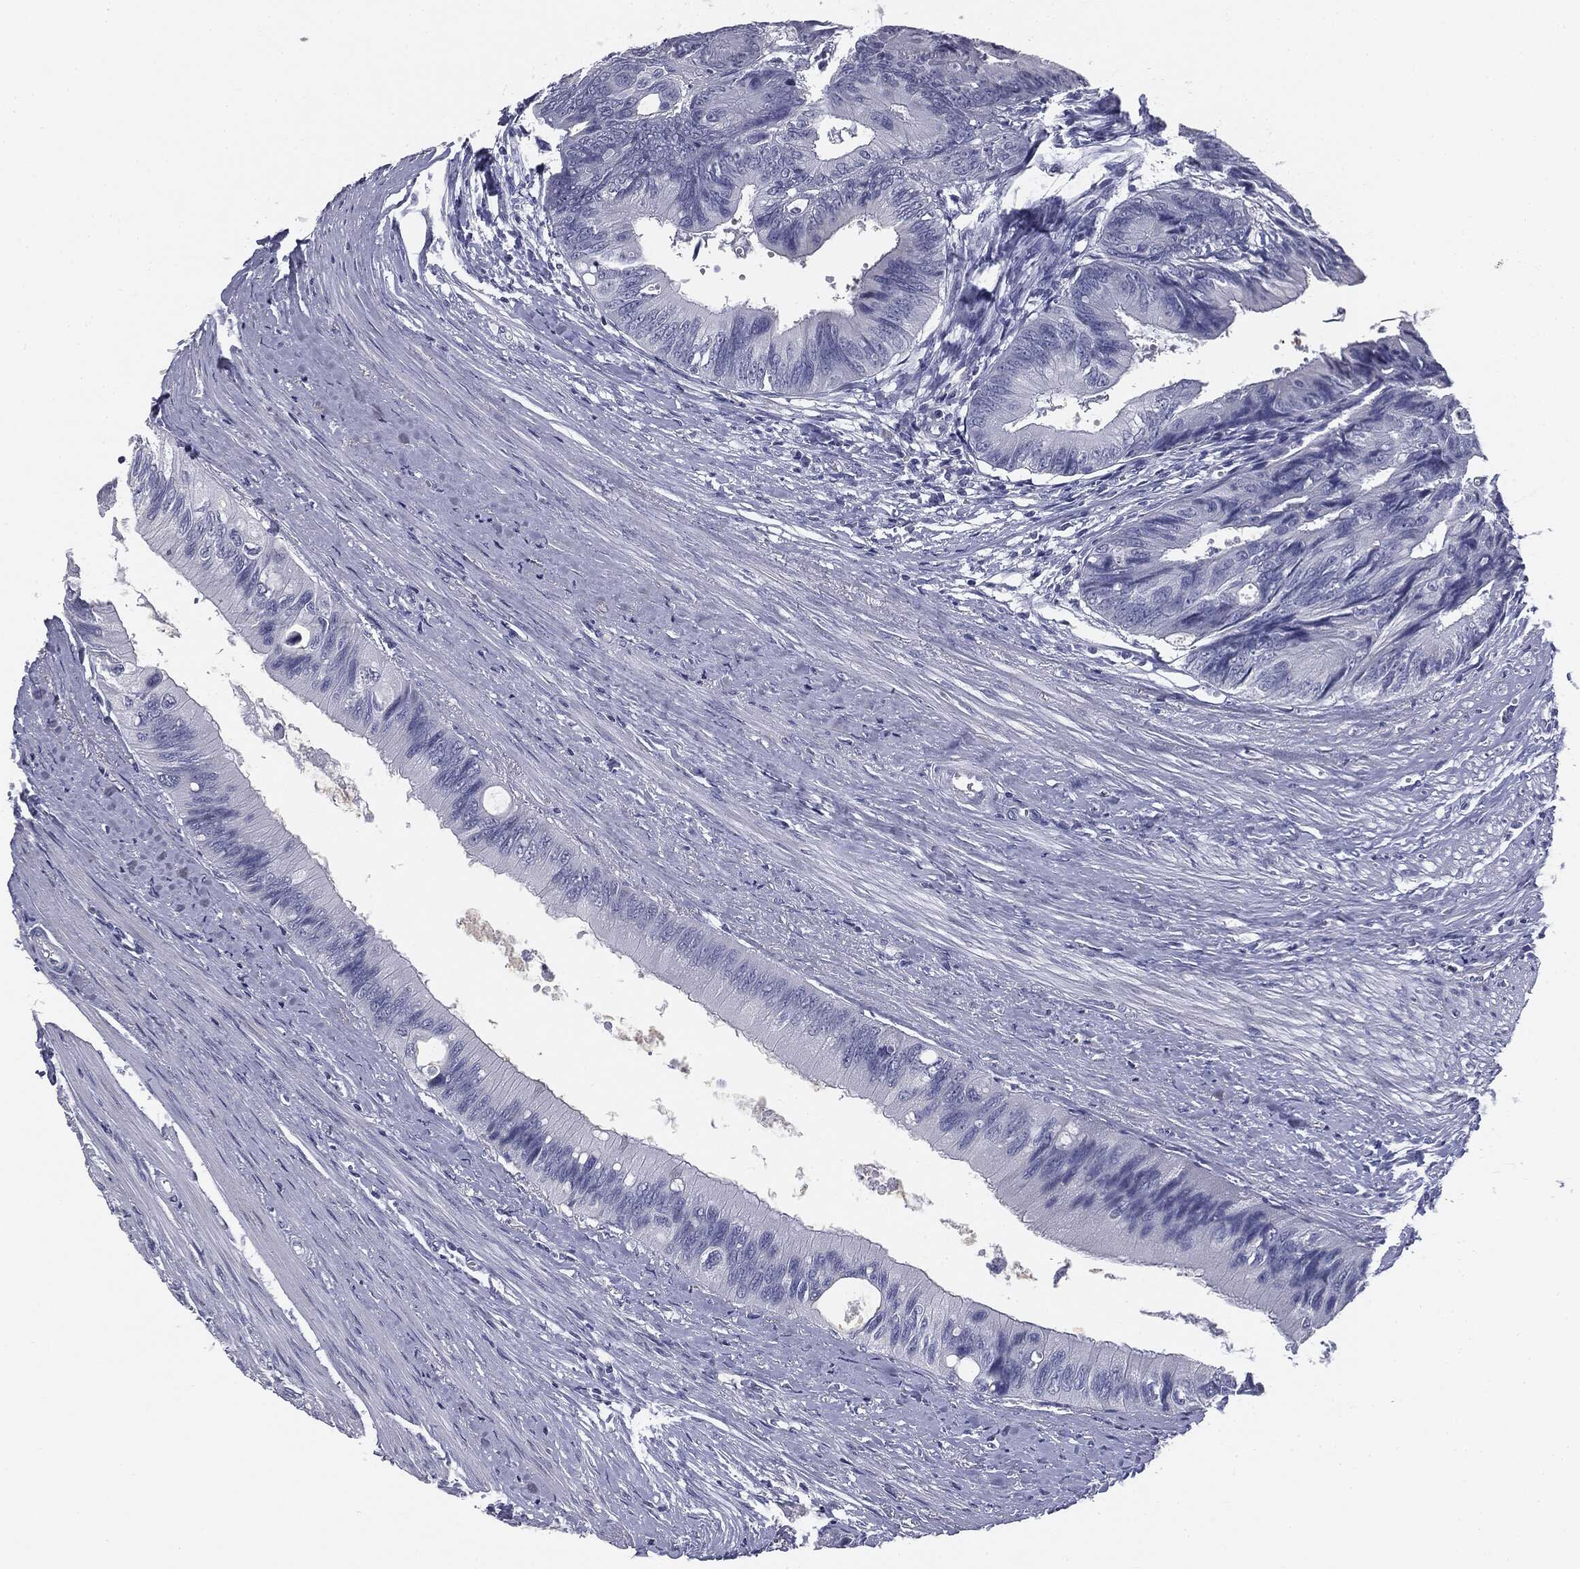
{"staining": {"intensity": "negative", "quantity": "none", "location": "none"}, "tissue": "colorectal cancer", "cell_type": "Tumor cells", "image_type": "cancer", "snomed": [{"axis": "morphology", "description": "Normal tissue, NOS"}, {"axis": "morphology", "description": "Adenocarcinoma, NOS"}, {"axis": "topography", "description": "Colon"}], "caption": "An image of human adenocarcinoma (colorectal) is negative for staining in tumor cells.", "gene": "AFP", "patient": {"sex": "male", "age": 65}}